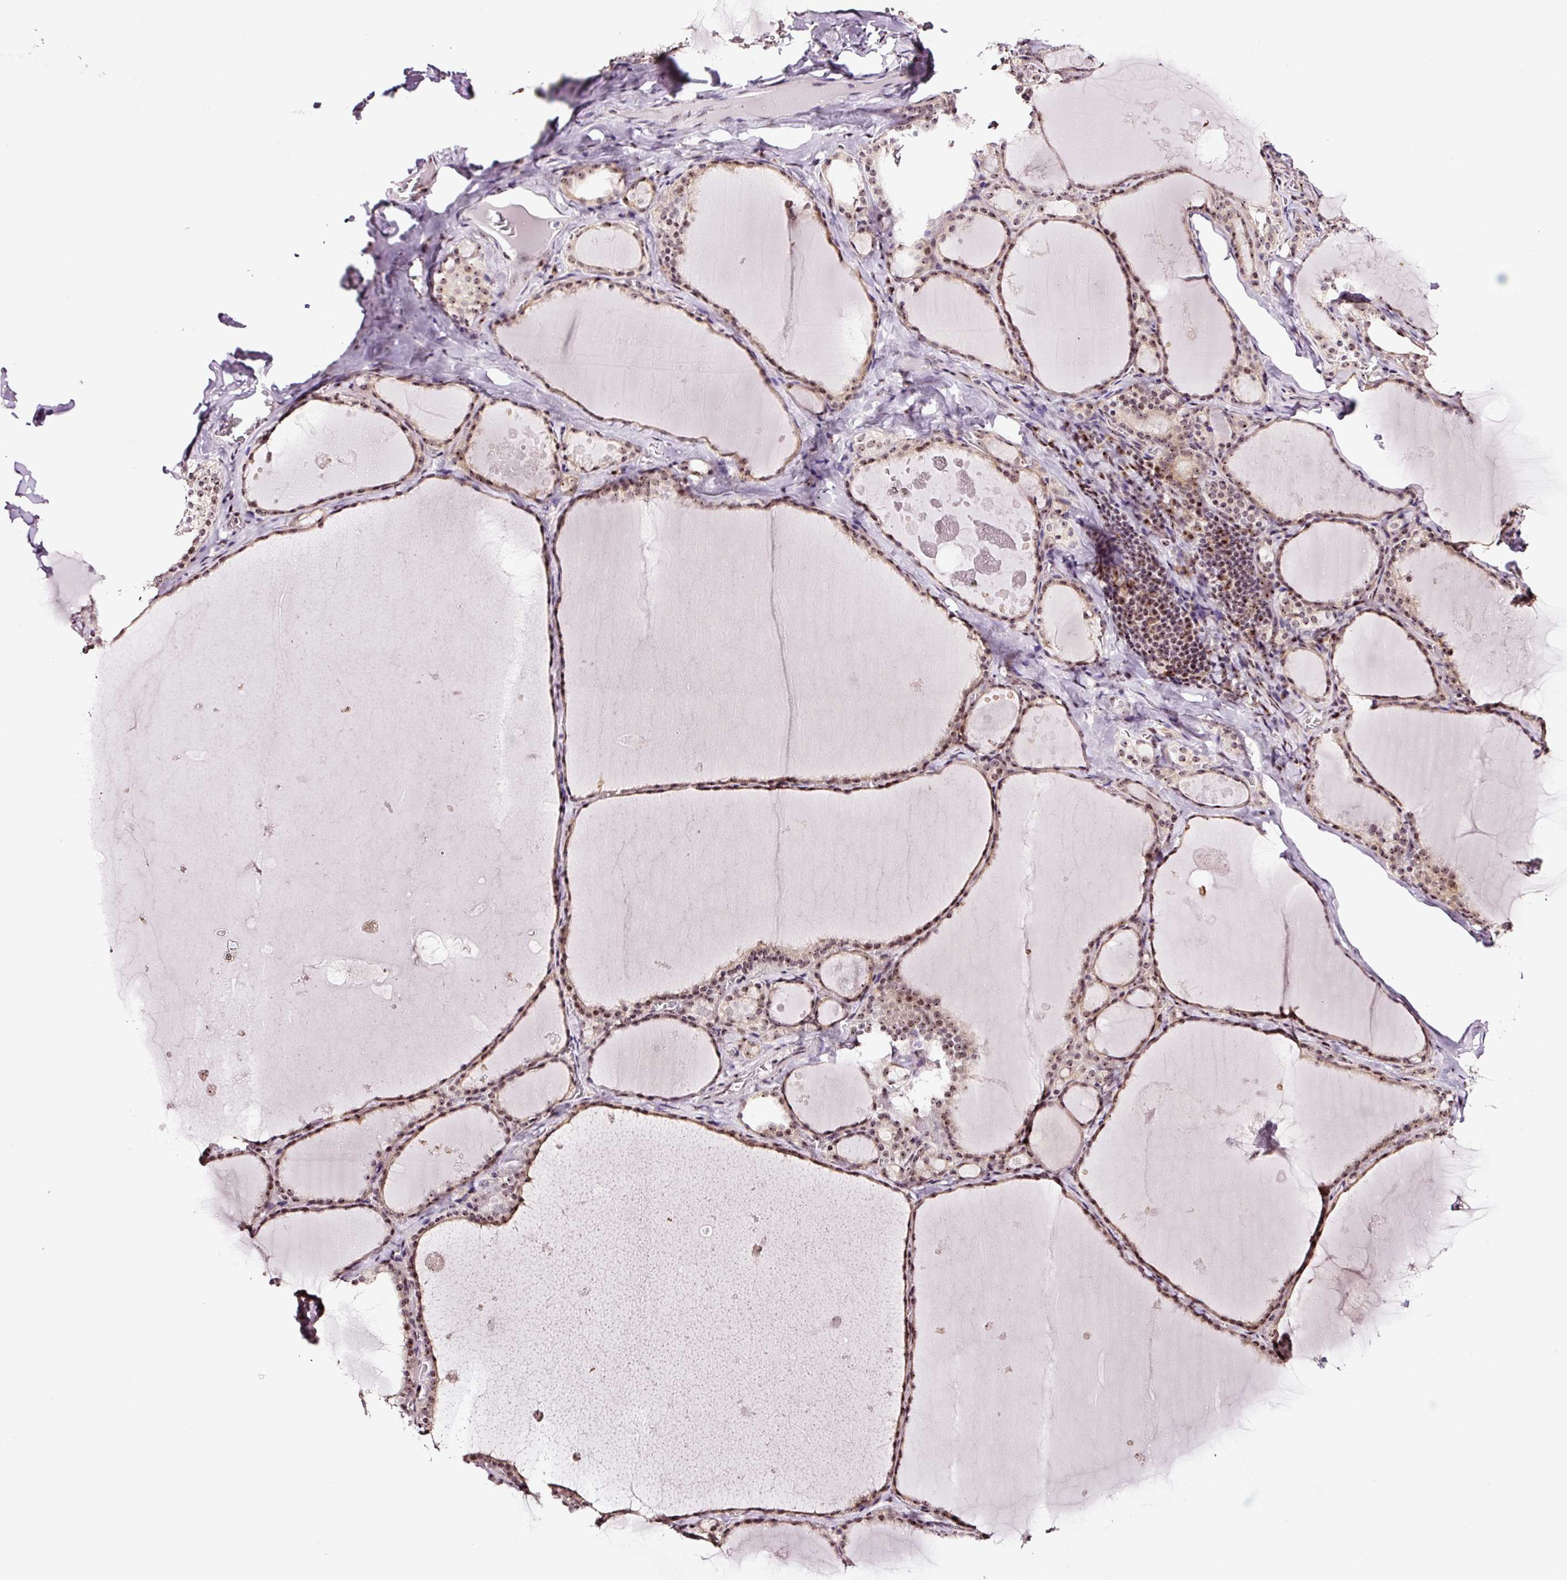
{"staining": {"intensity": "moderate", "quantity": ">75%", "location": "cytoplasmic/membranous,nuclear"}, "tissue": "thyroid gland", "cell_type": "Glandular cells", "image_type": "normal", "snomed": [{"axis": "morphology", "description": "Normal tissue, NOS"}, {"axis": "topography", "description": "Thyroid gland"}], "caption": "DAB immunohistochemical staining of unremarkable thyroid gland exhibits moderate cytoplasmic/membranous,nuclear protein expression in about >75% of glandular cells.", "gene": "GNL3", "patient": {"sex": "male", "age": 56}}